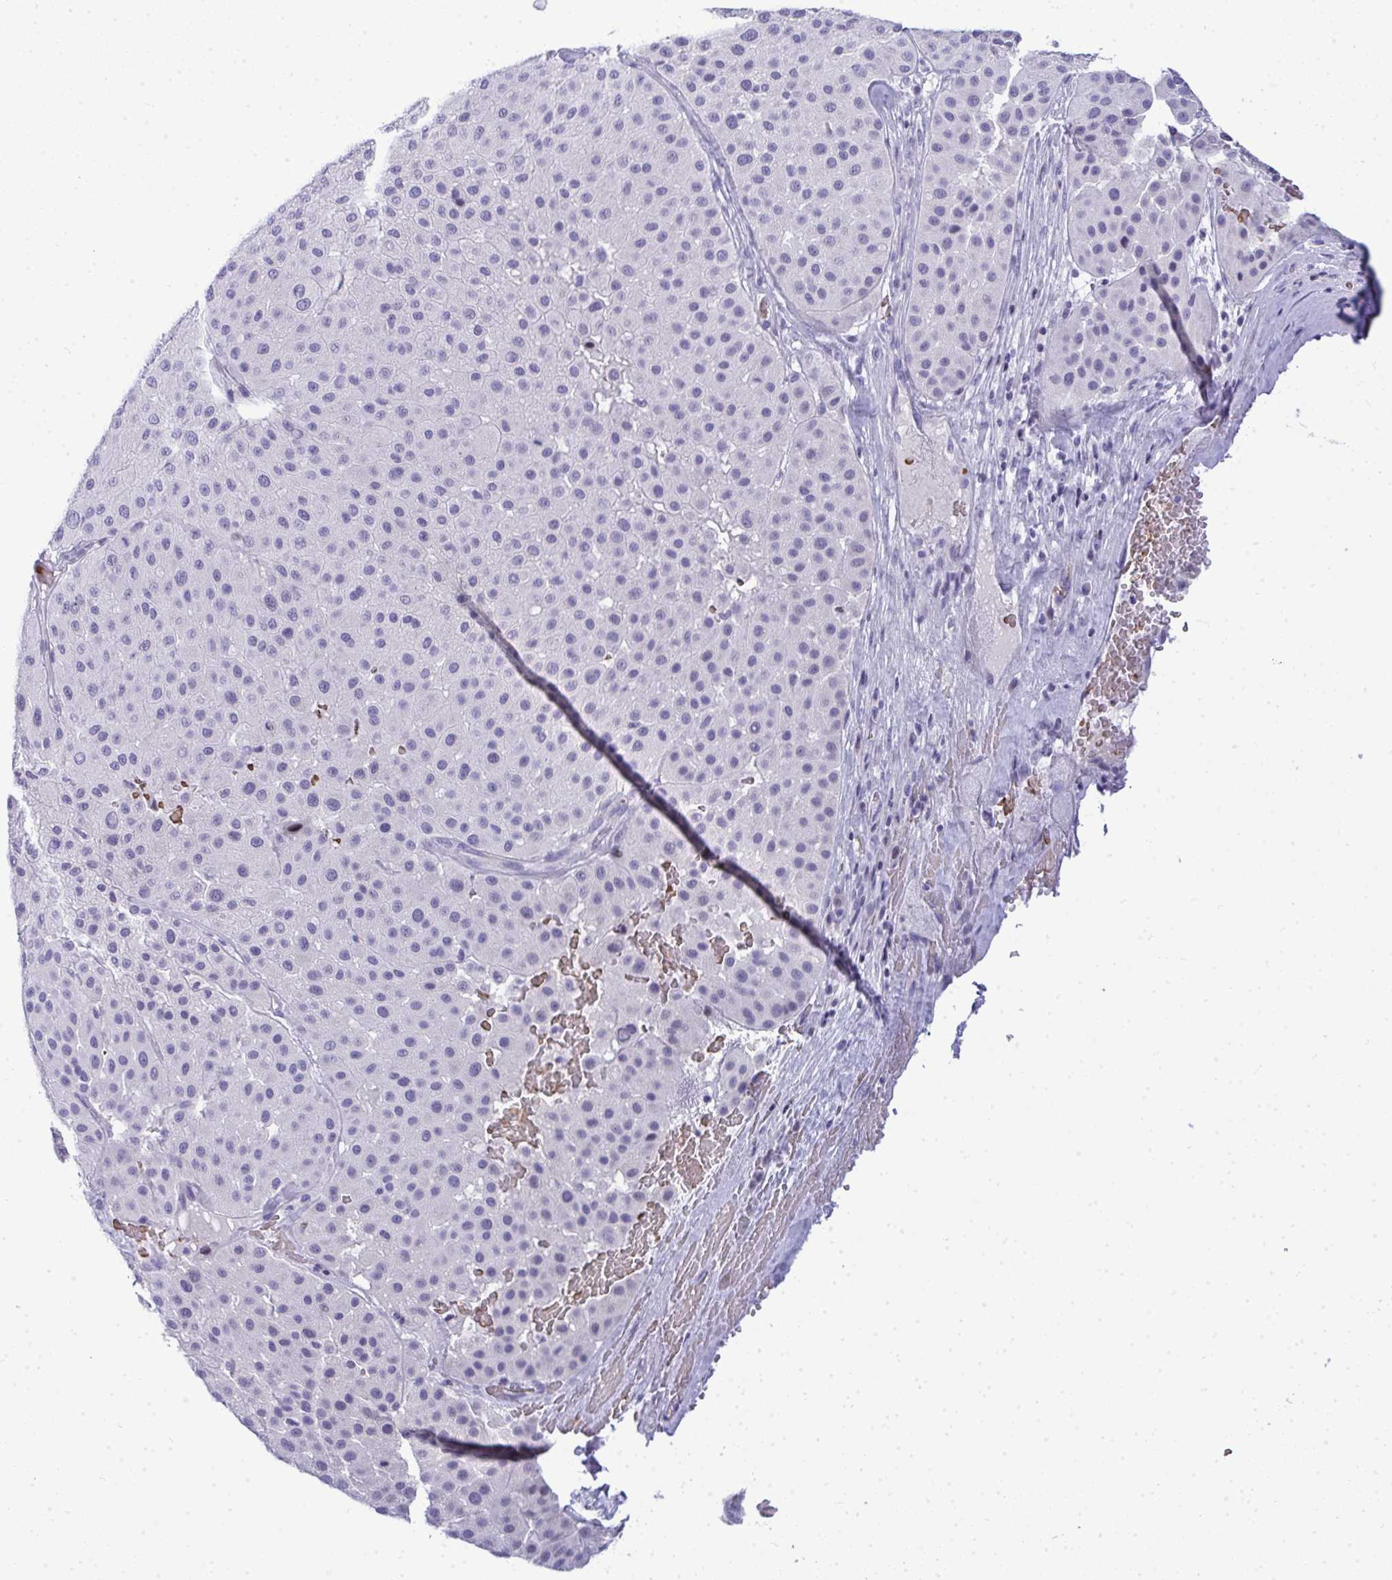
{"staining": {"intensity": "negative", "quantity": "none", "location": "none"}, "tissue": "melanoma", "cell_type": "Tumor cells", "image_type": "cancer", "snomed": [{"axis": "morphology", "description": "Malignant melanoma, Metastatic site"}, {"axis": "topography", "description": "Smooth muscle"}], "caption": "A high-resolution image shows immunohistochemistry (IHC) staining of malignant melanoma (metastatic site), which shows no significant expression in tumor cells.", "gene": "ZNF182", "patient": {"sex": "male", "age": 41}}